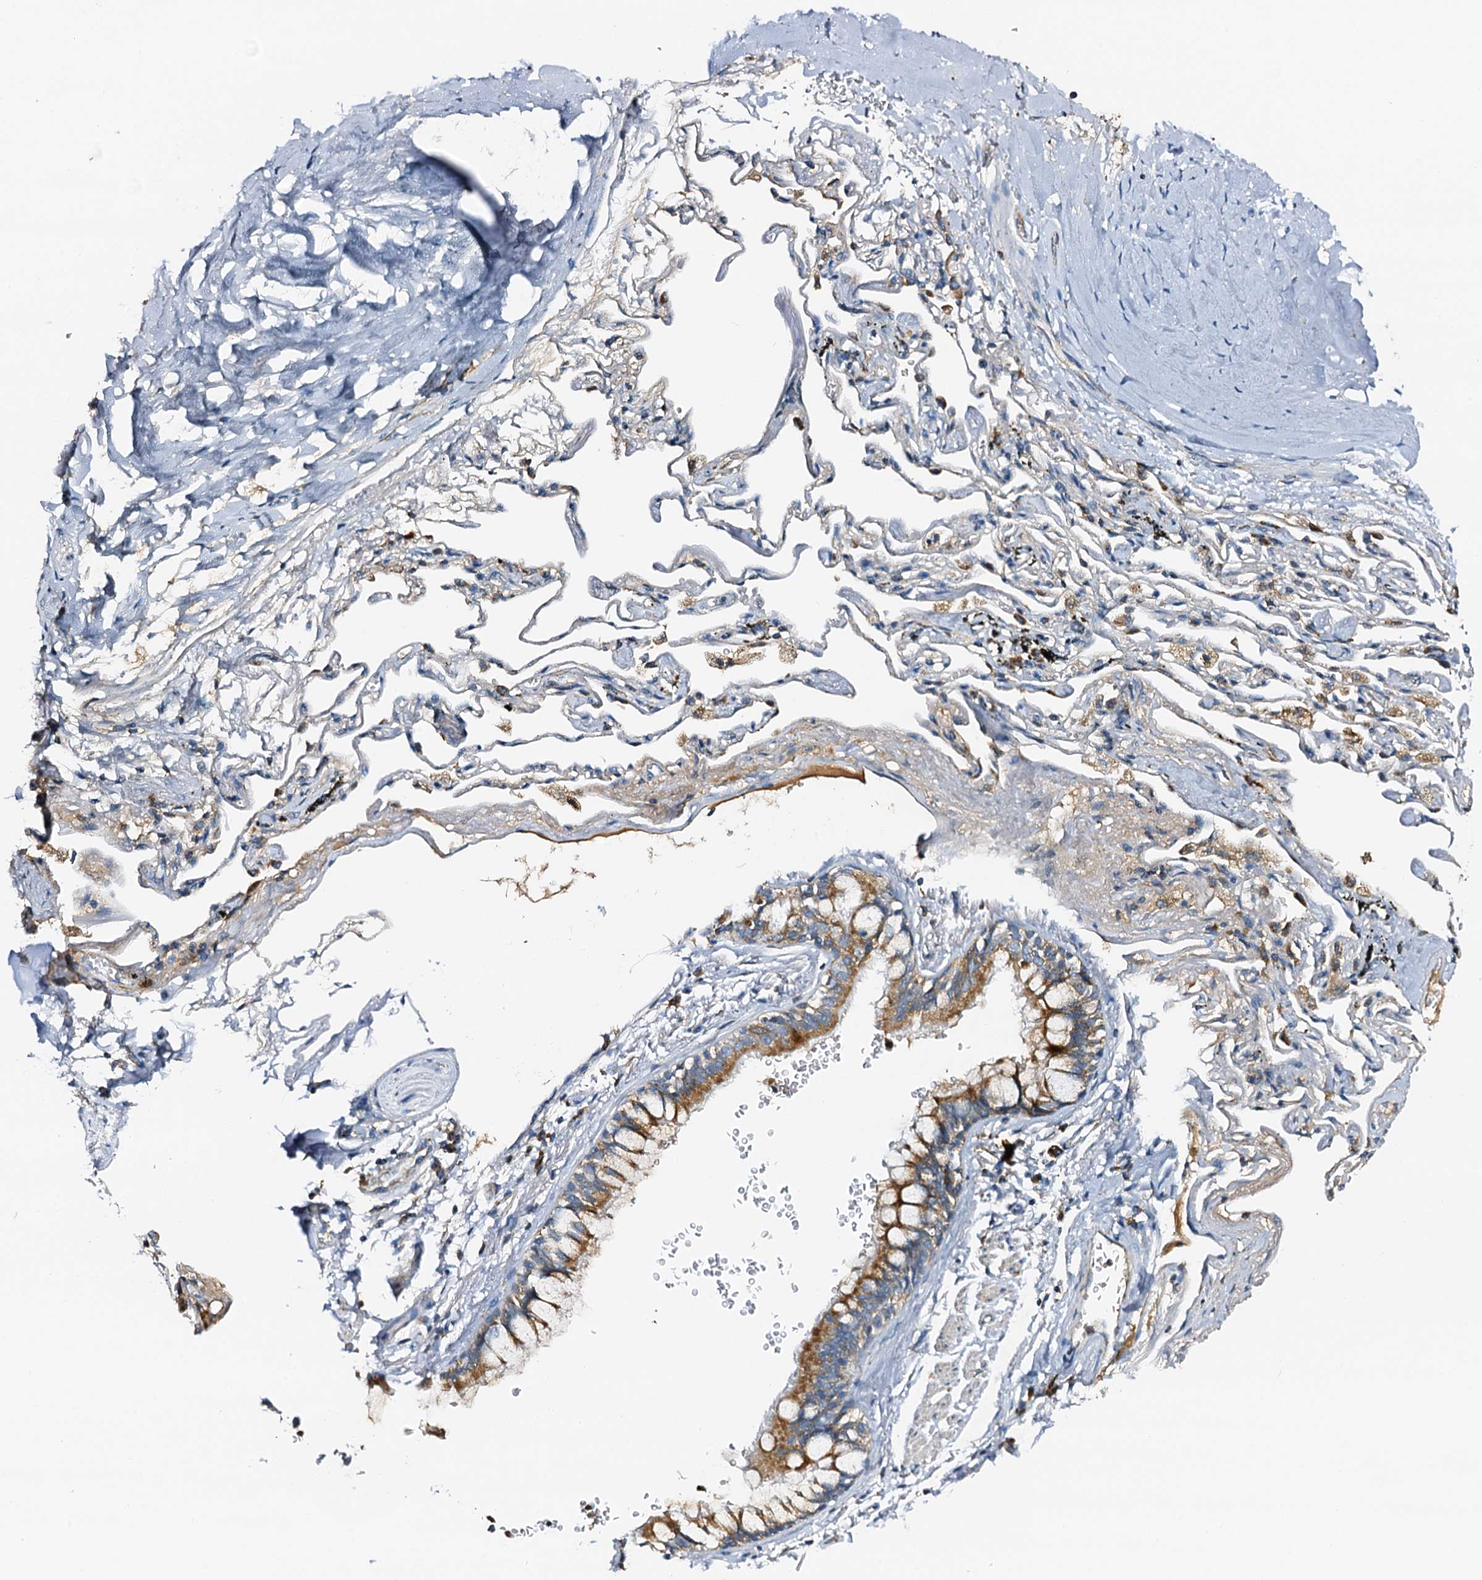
{"staining": {"intensity": "negative", "quantity": "none", "location": "none"}, "tissue": "adipose tissue", "cell_type": "Adipocytes", "image_type": "normal", "snomed": [{"axis": "morphology", "description": "Normal tissue, NOS"}, {"axis": "topography", "description": "Lymph node"}, {"axis": "topography", "description": "Bronchus"}], "caption": "Micrograph shows no significant protein positivity in adipocytes of normal adipose tissue.", "gene": "POC1A", "patient": {"sex": "male", "age": 63}}